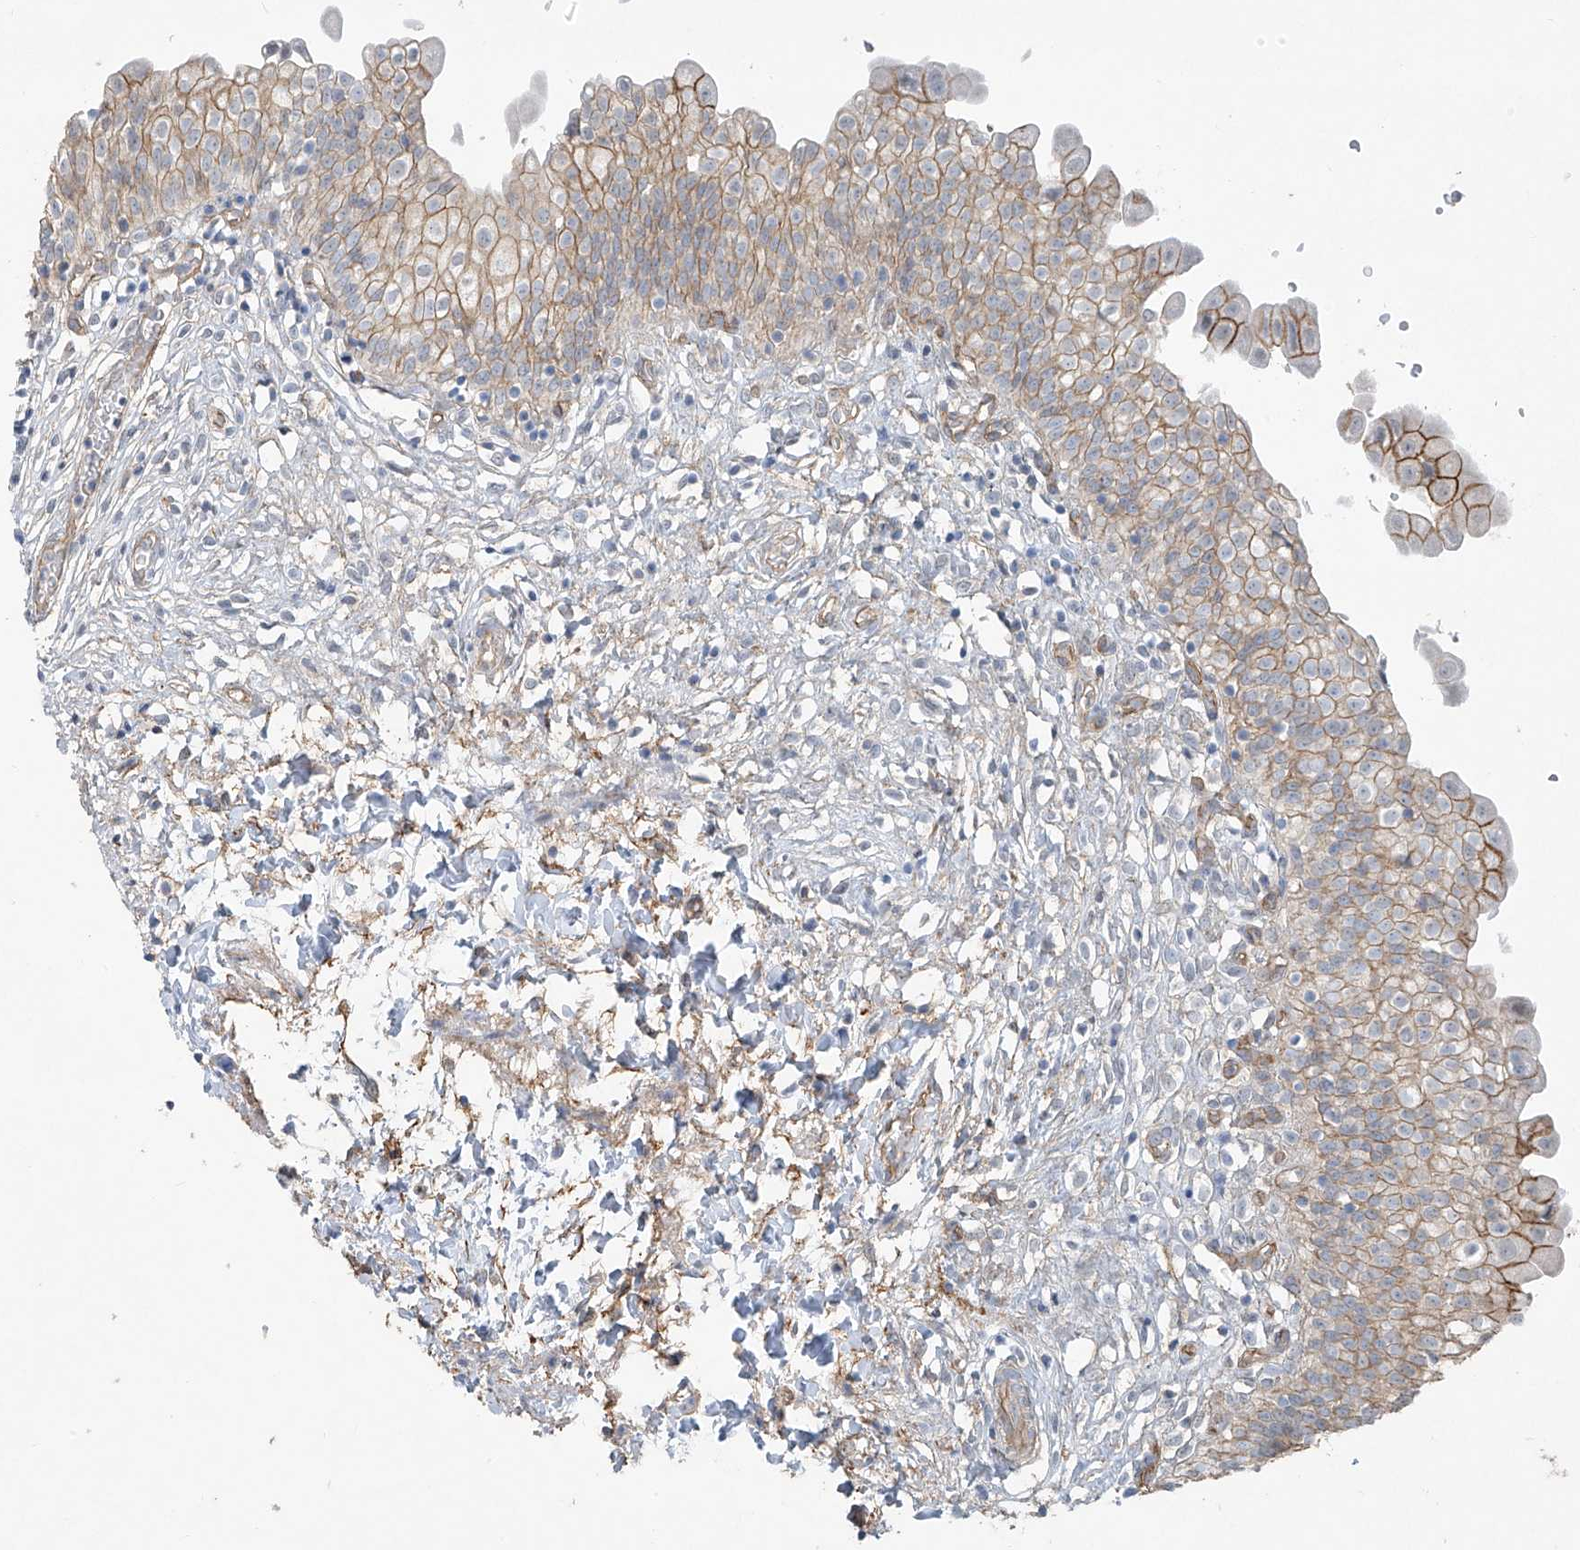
{"staining": {"intensity": "moderate", "quantity": ">75%", "location": "cytoplasmic/membranous"}, "tissue": "urinary bladder", "cell_type": "Urothelial cells", "image_type": "normal", "snomed": [{"axis": "morphology", "description": "Normal tissue, NOS"}, {"axis": "topography", "description": "Urinary bladder"}], "caption": "Moderate cytoplasmic/membranous expression for a protein is identified in about >75% of urothelial cells of normal urinary bladder using IHC.", "gene": "TUBE1", "patient": {"sex": "male", "age": 55}}